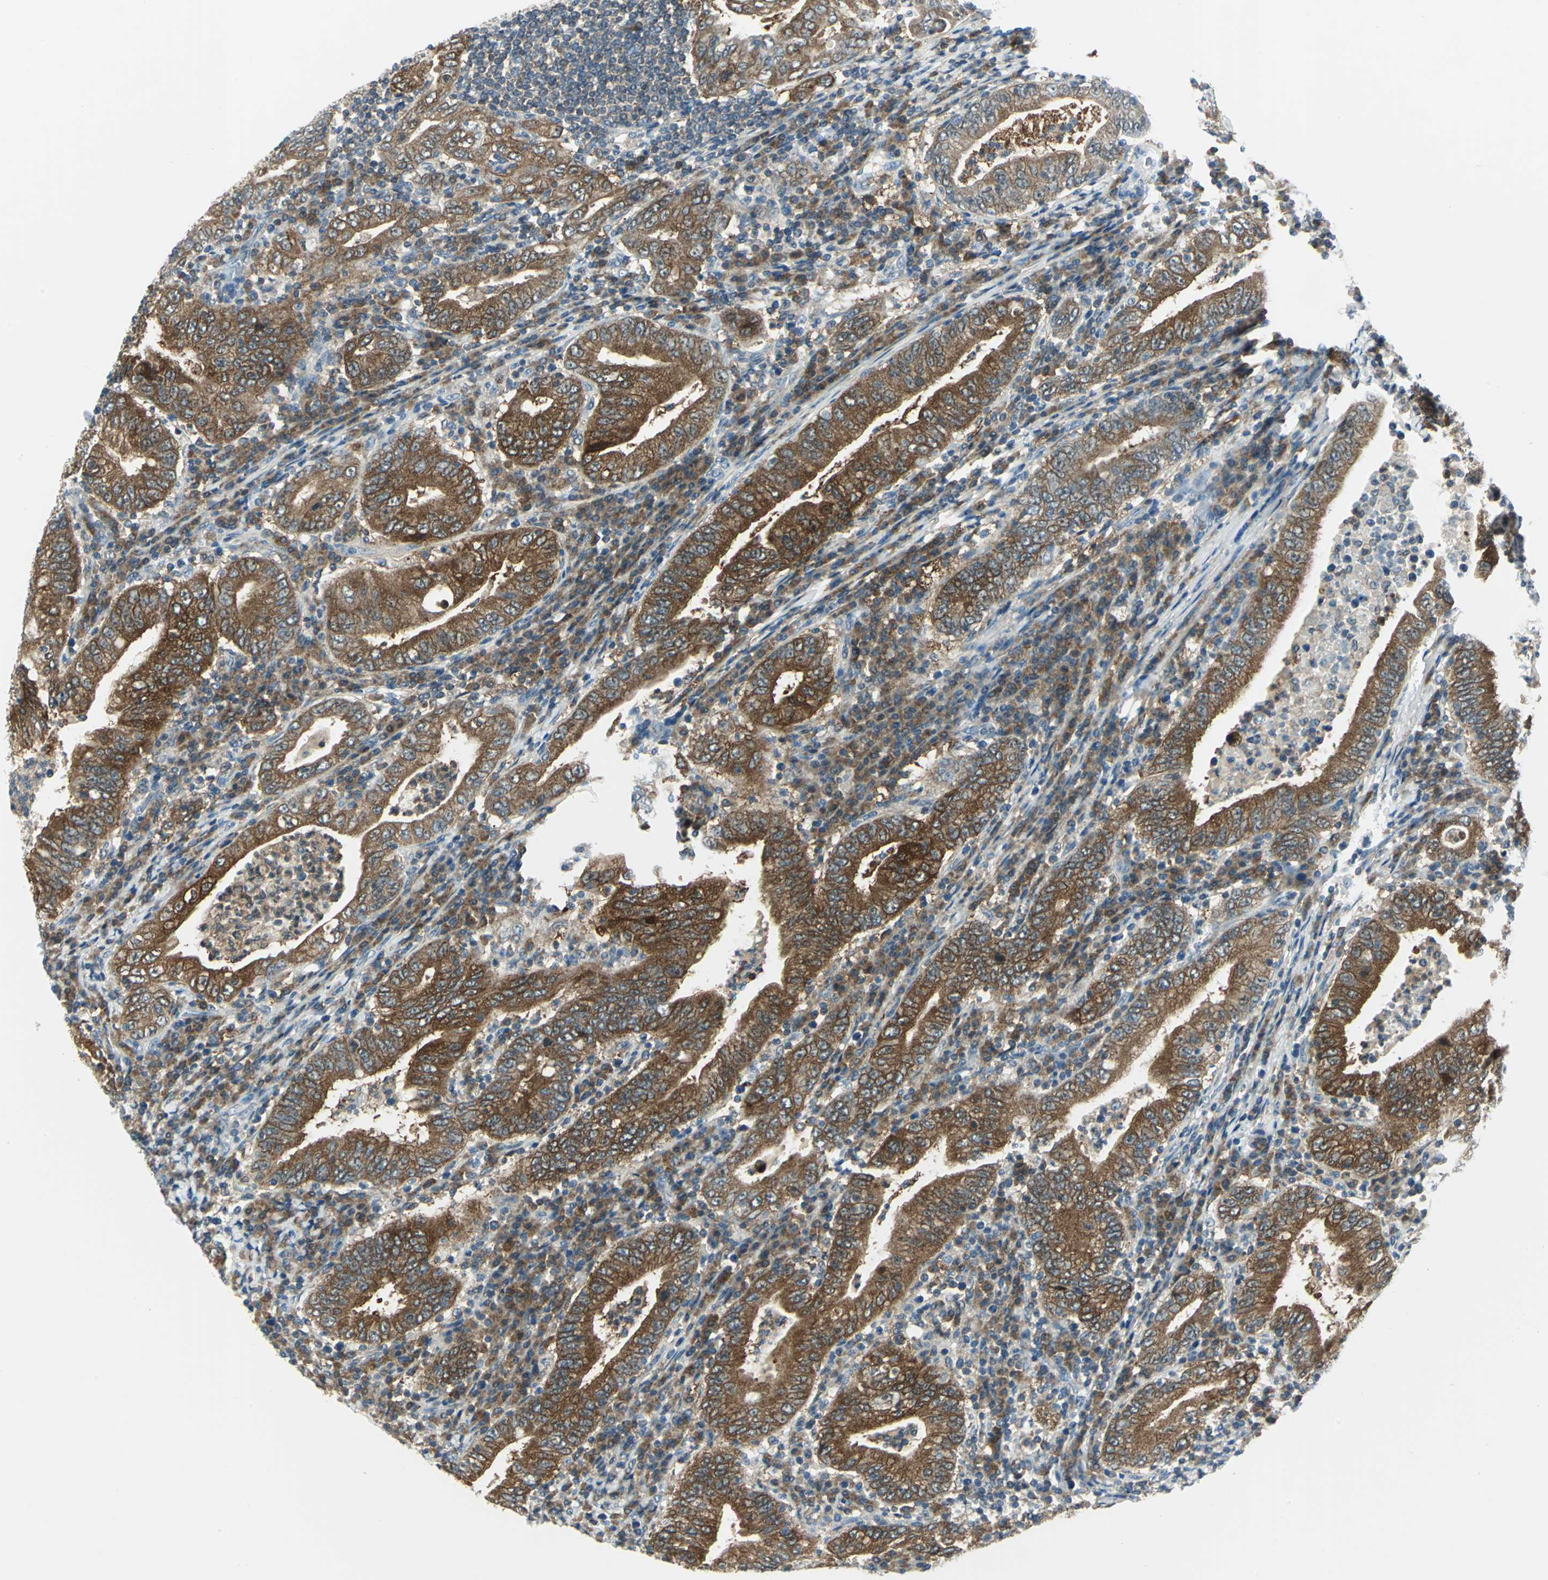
{"staining": {"intensity": "strong", "quantity": ">75%", "location": "cytoplasmic/membranous"}, "tissue": "stomach cancer", "cell_type": "Tumor cells", "image_type": "cancer", "snomed": [{"axis": "morphology", "description": "Normal tissue, NOS"}, {"axis": "morphology", "description": "Adenocarcinoma, NOS"}, {"axis": "topography", "description": "Esophagus"}, {"axis": "topography", "description": "Stomach, upper"}, {"axis": "topography", "description": "Peripheral nerve tissue"}], "caption": "Immunohistochemistry (IHC) micrograph of neoplastic tissue: adenocarcinoma (stomach) stained using IHC demonstrates high levels of strong protein expression localized specifically in the cytoplasmic/membranous of tumor cells, appearing as a cytoplasmic/membranous brown color.", "gene": "ALDOA", "patient": {"sex": "male", "age": 62}}